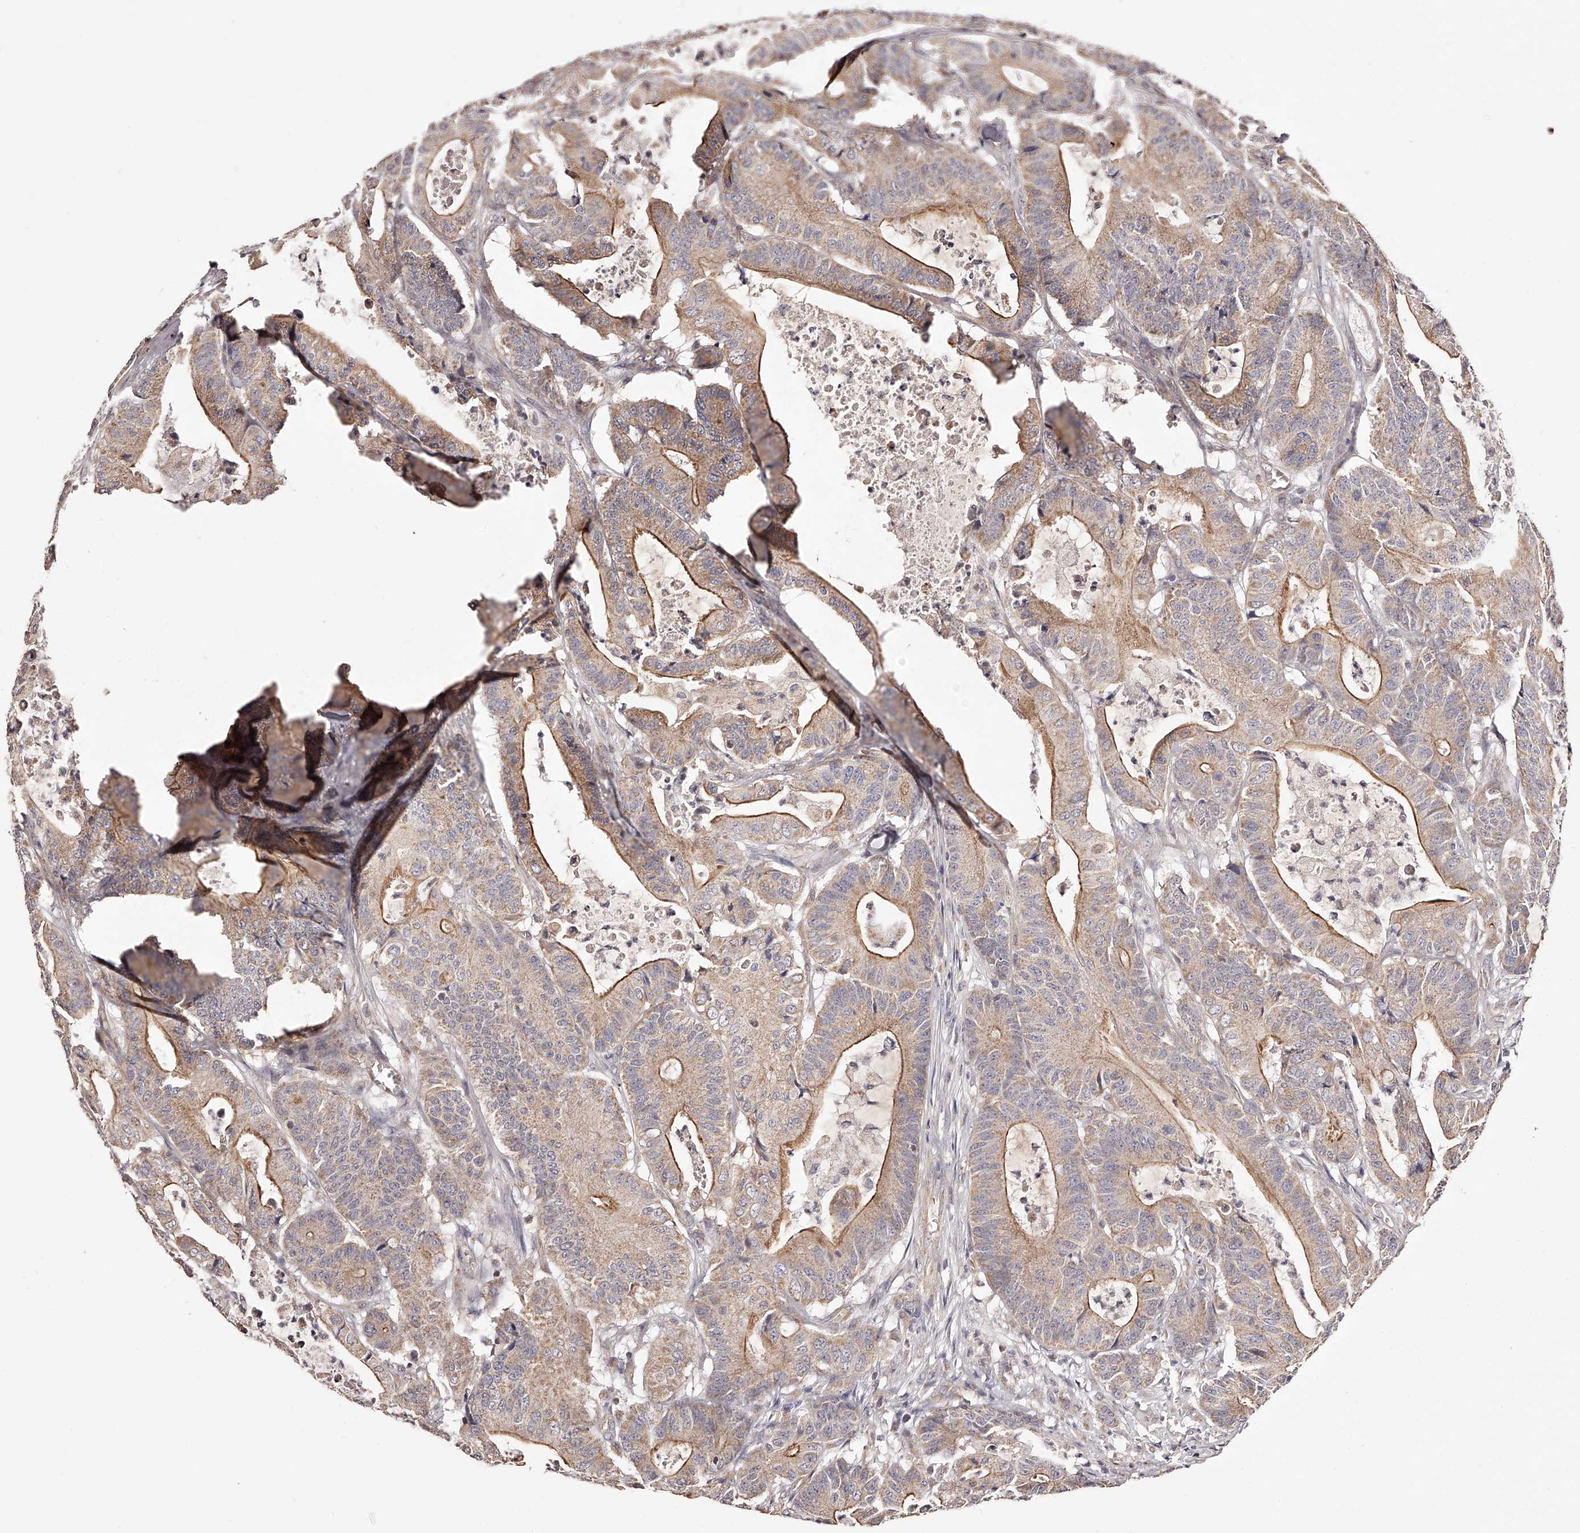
{"staining": {"intensity": "moderate", "quantity": ">75%", "location": "cytoplasmic/membranous"}, "tissue": "colorectal cancer", "cell_type": "Tumor cells", "image_type": "cancer", "snomed": [{"axis": "morphology", "description": "Adenocarcinoma, NOS"}, {"axis": "topography", "description": "Colon"}], "caption": "High-magnification brightfield microscopy of colorectal adenocarcinoma stained with DAB (3,3'-diaminobenzidine) (brown) and counterstained with hematoxylin (blue). tumor cells exhibit moderate cytoplasmic/membranous staining is identified in about>75% of cells.", "gene": "USP21", "patient": {"sex": "female", "age": 84}}